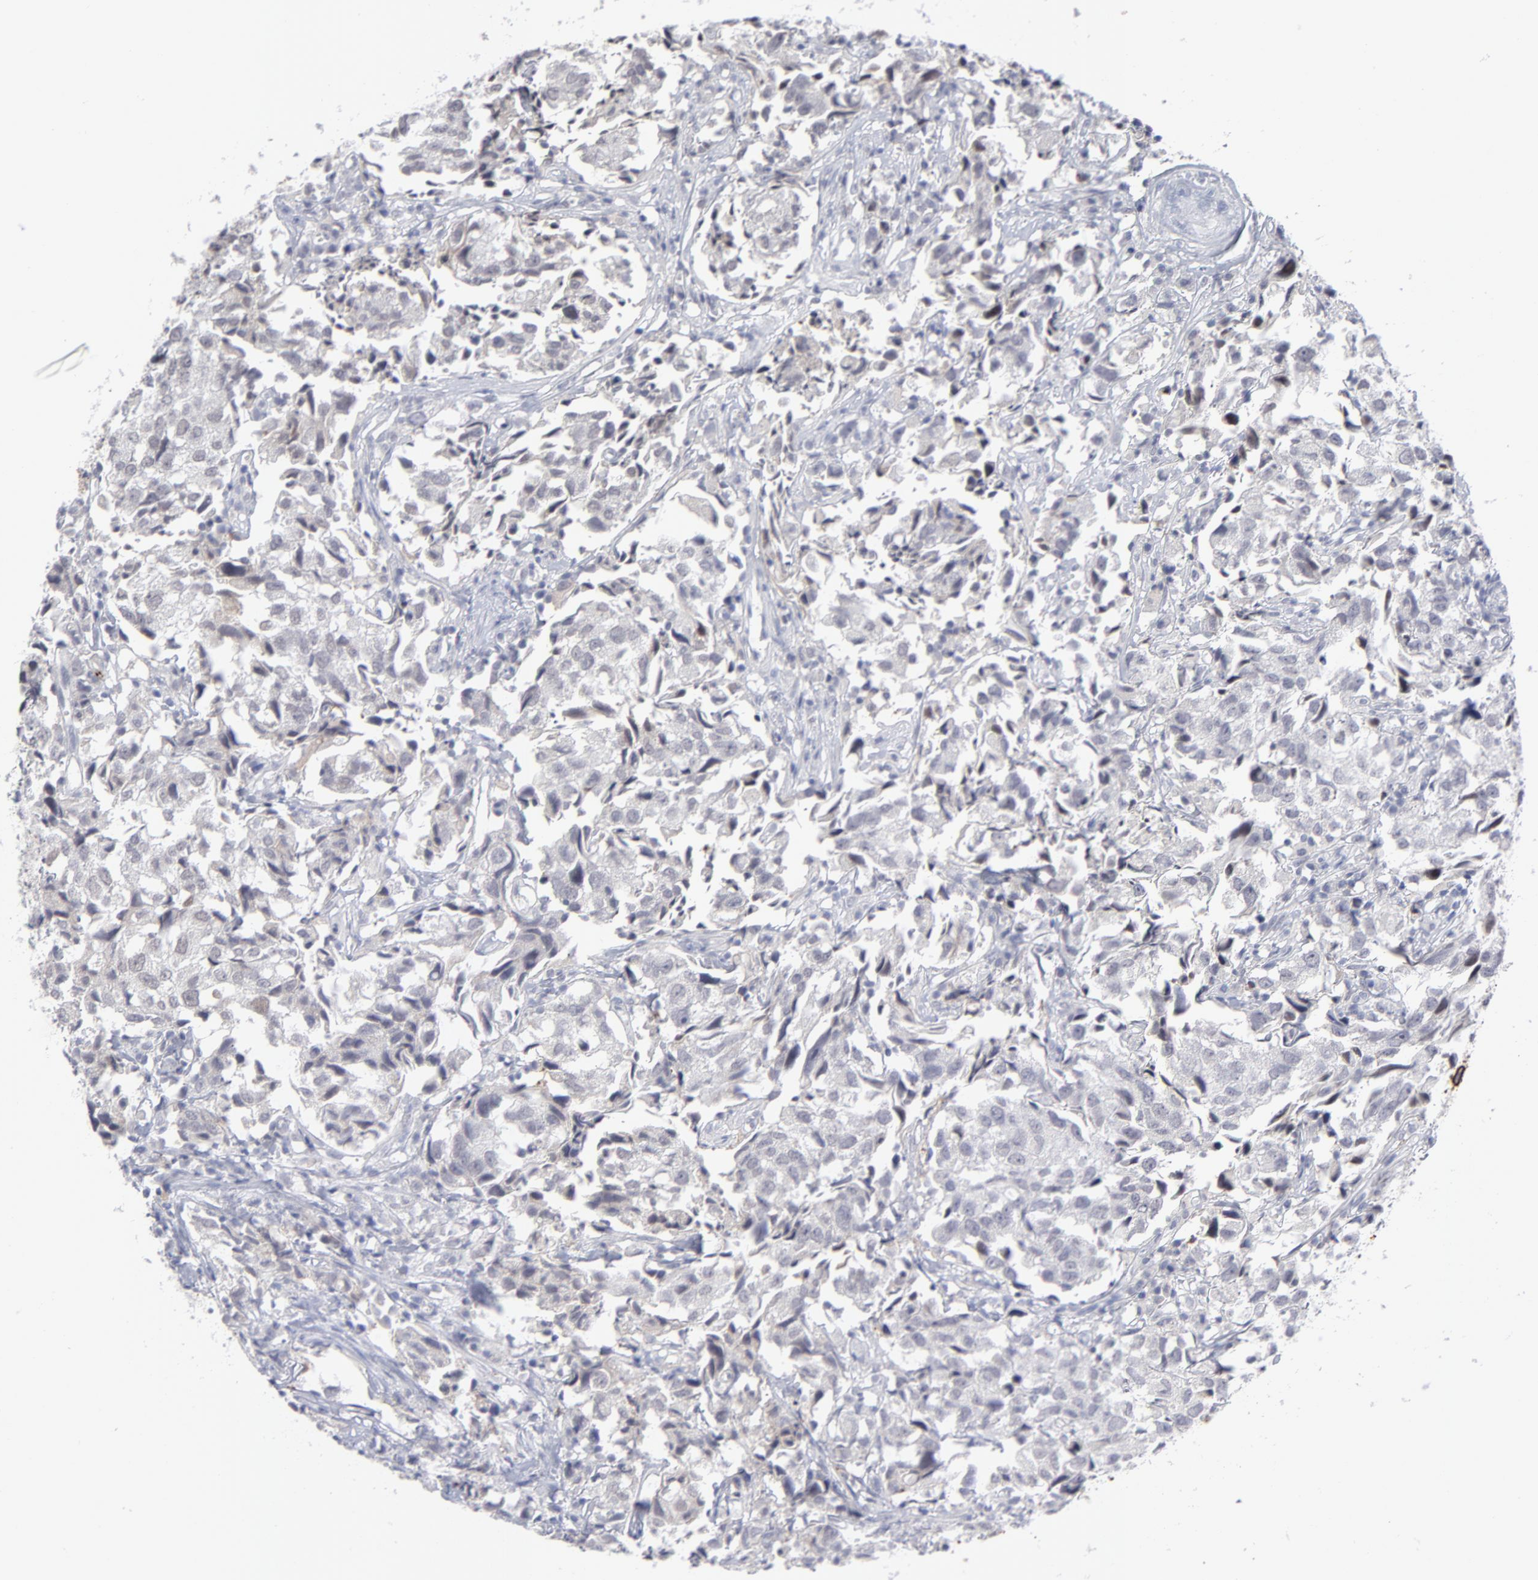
{"staining": {"intensity": "negative", "quantity": "none", "location": "none"}, "tissue": "urothelial cancer", "cell_type": "Tumor cells", "image_type": "cancer", "snomed": [{"axis": "morphology", "description": "Urothelial carcinoma, High grade"}, {"axis": "topography", "description": "Urinary bladder"}], "caption": "This is a photomicrograph of immunohistochemistry (IHC) staining of urothelial cancer, which shows no expression in tumor cells.", "gene": "CCR2", "patient": {"sex": "female", "age": 75}}